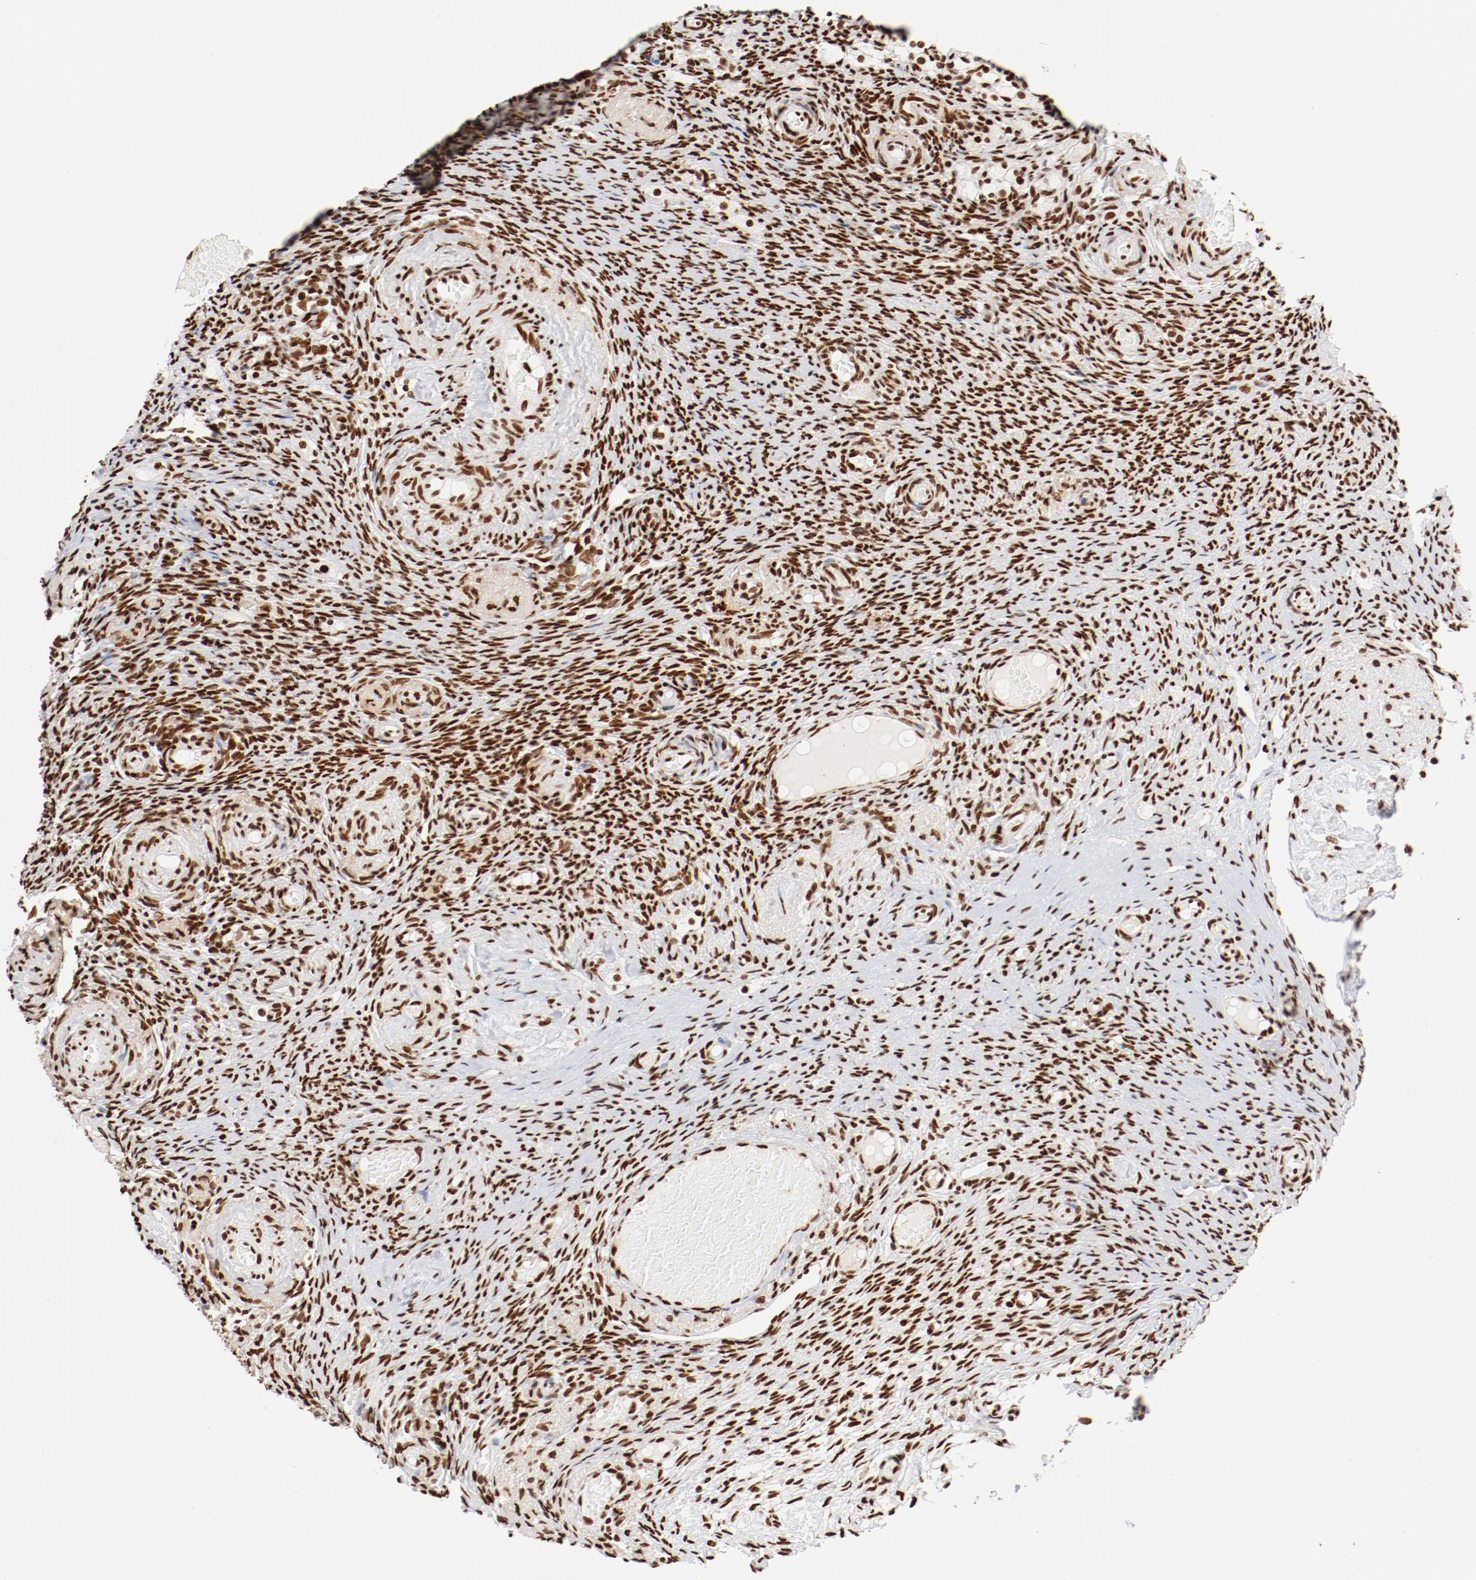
{"staining": {"intensity": "strong", "quantity": ">75%", "location": "nuclear"}, "tissue": "ovary", "cell_type": "Ovarian stroma cells", "image_type": "normal", "snomed": [{"axis": "morphology", "description": "Normal tissue, NOS"}, {"axis": "topography", "description": "Ovary"}], "caption": "Protein staining of normal ovary reveals strong nuclear positivity in approximately >75% of ovarian stroma cells.", "gene": "CTBP1", "patient": {"sex": "female", "age": 60}}